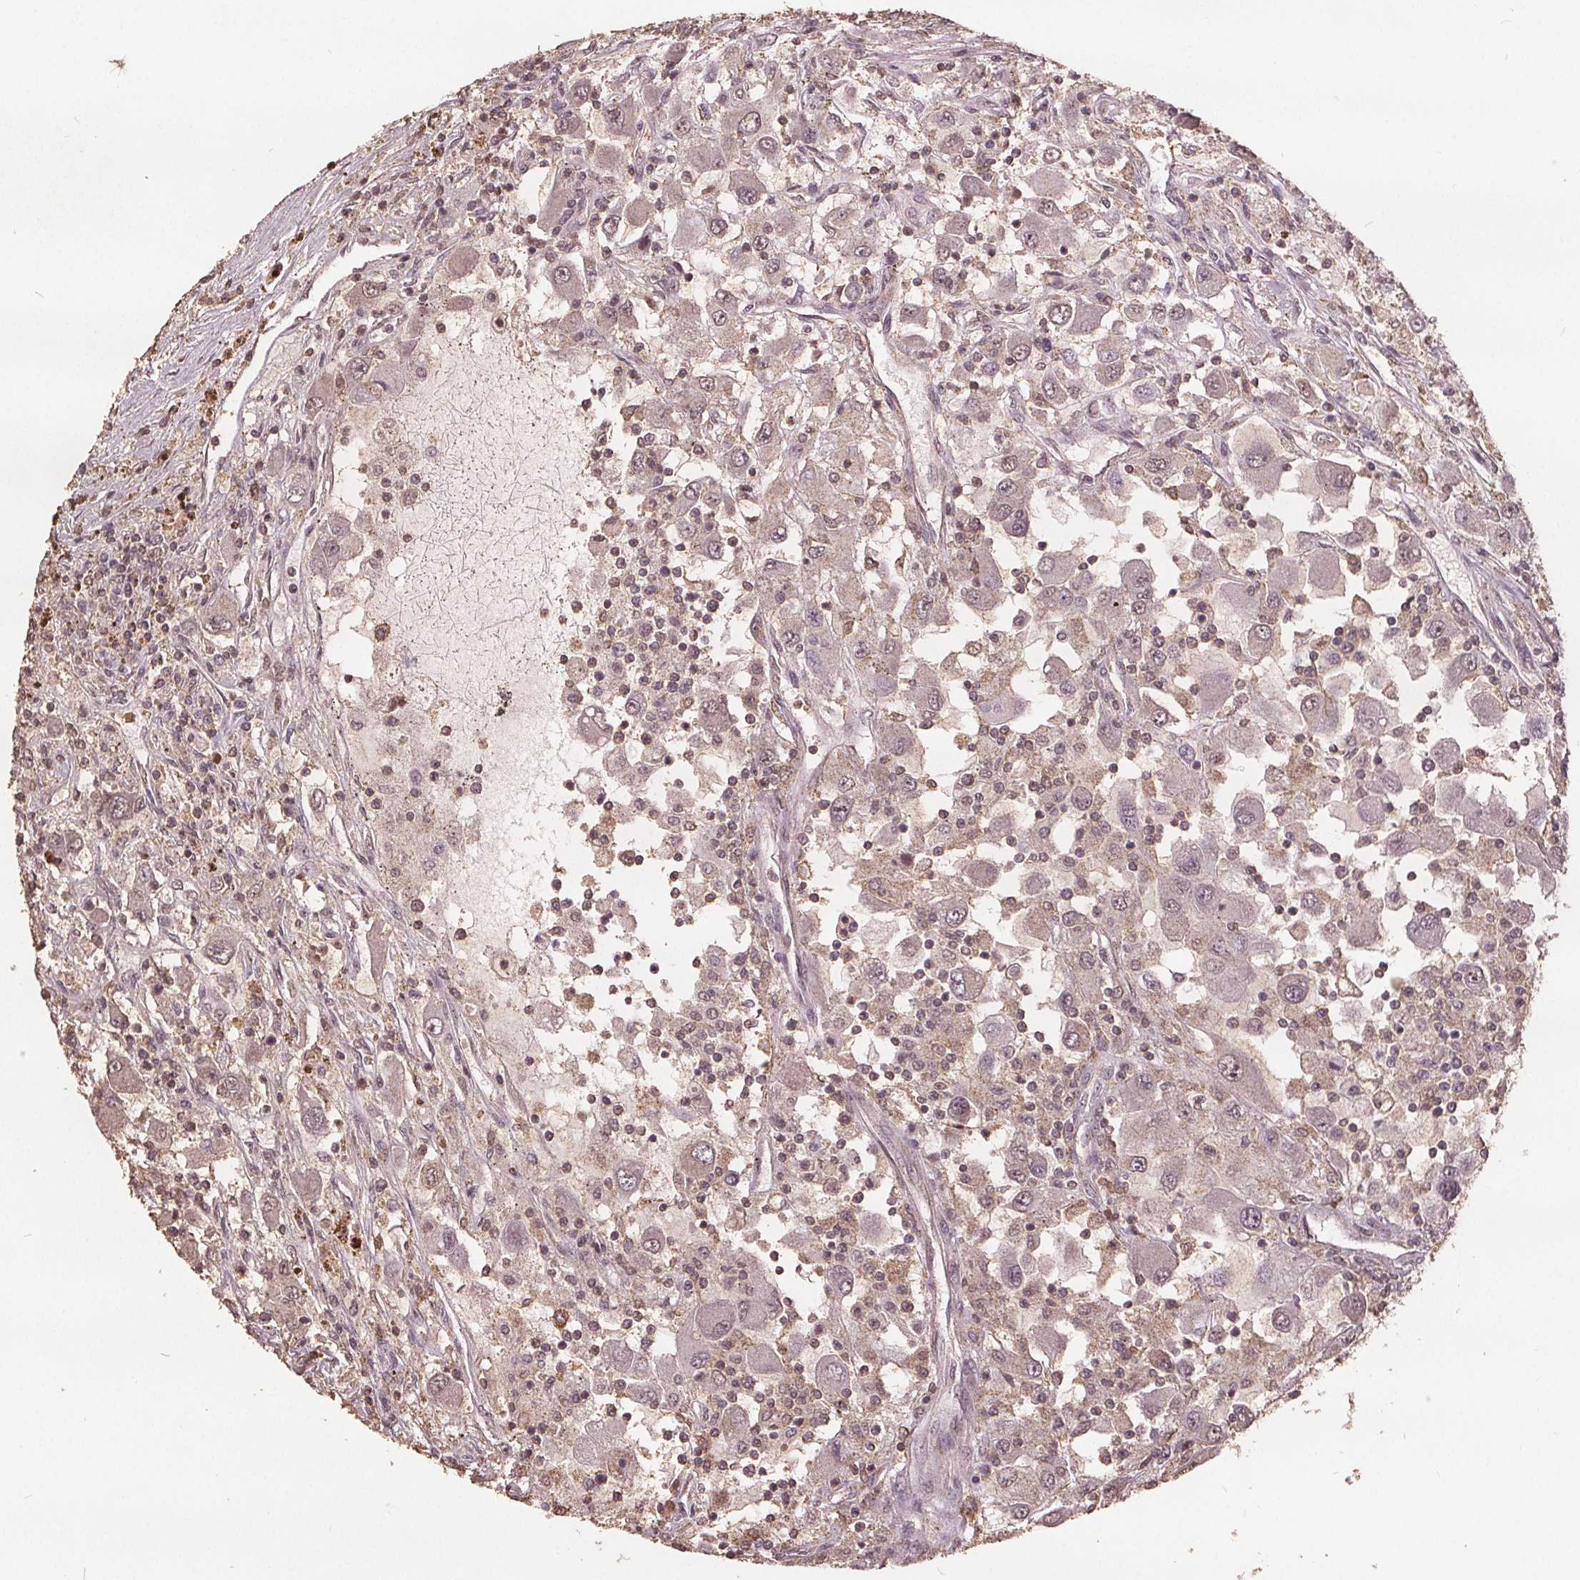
{"staining": {"intensity": "weak", "quantity": "<25%", "location": "nuclear"}, "tissue": "renal cancer", "cell_type": "Tumor cells", "image_type": "cancer", "snomed": [{"axis": "morphology", "description": "Adenocarcinoma, NOS"}, {"axis": "topography", "description": "Kidney"}], "caption": "IHC of human renal cancer (adenocarcinoma) exhibits no positivity in tumor cells. (DAB (3,3'-diaminobenzidine) IHC with hematoxylin counter stain).", "gene": "DSG3", "patient": {"sex": "female", "age": 67}}